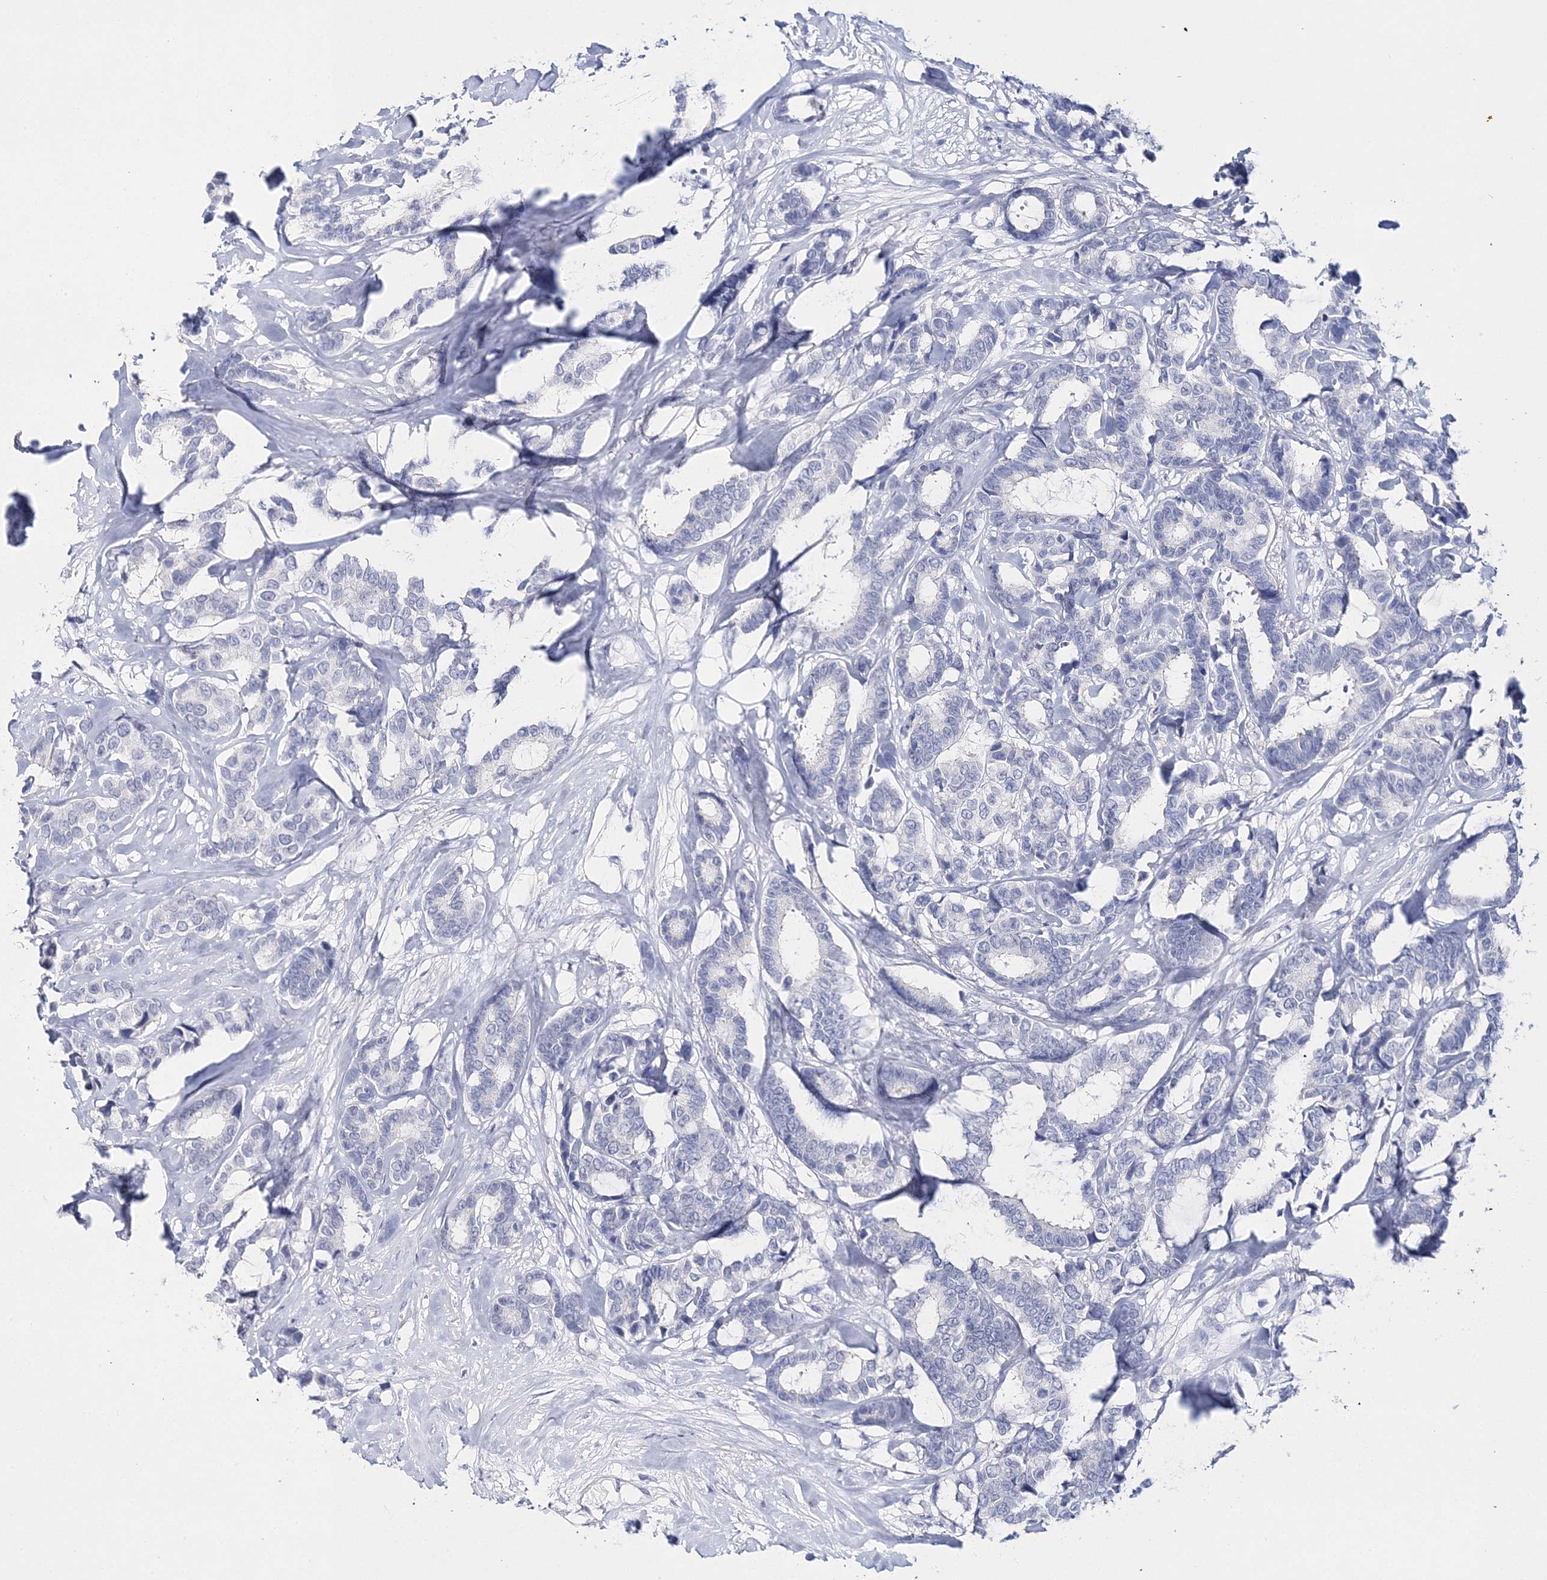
{"staining": {"intensity": "negative", "quantity": "none", "location": "none"}, "tissue": "breast cancer", "cell_type": "Tumor cells", "image_type": "cancer", "snomed": [{"axis": "morphology", "description": "Duct carcinoma"}, {"axis": "topography", "description": "Breast"}], "caption": "An image of human breast cancer is negative for staining in tumor cells.", "gene": "MYOZ2", "patient": {"sex": "female", "age": 87}}